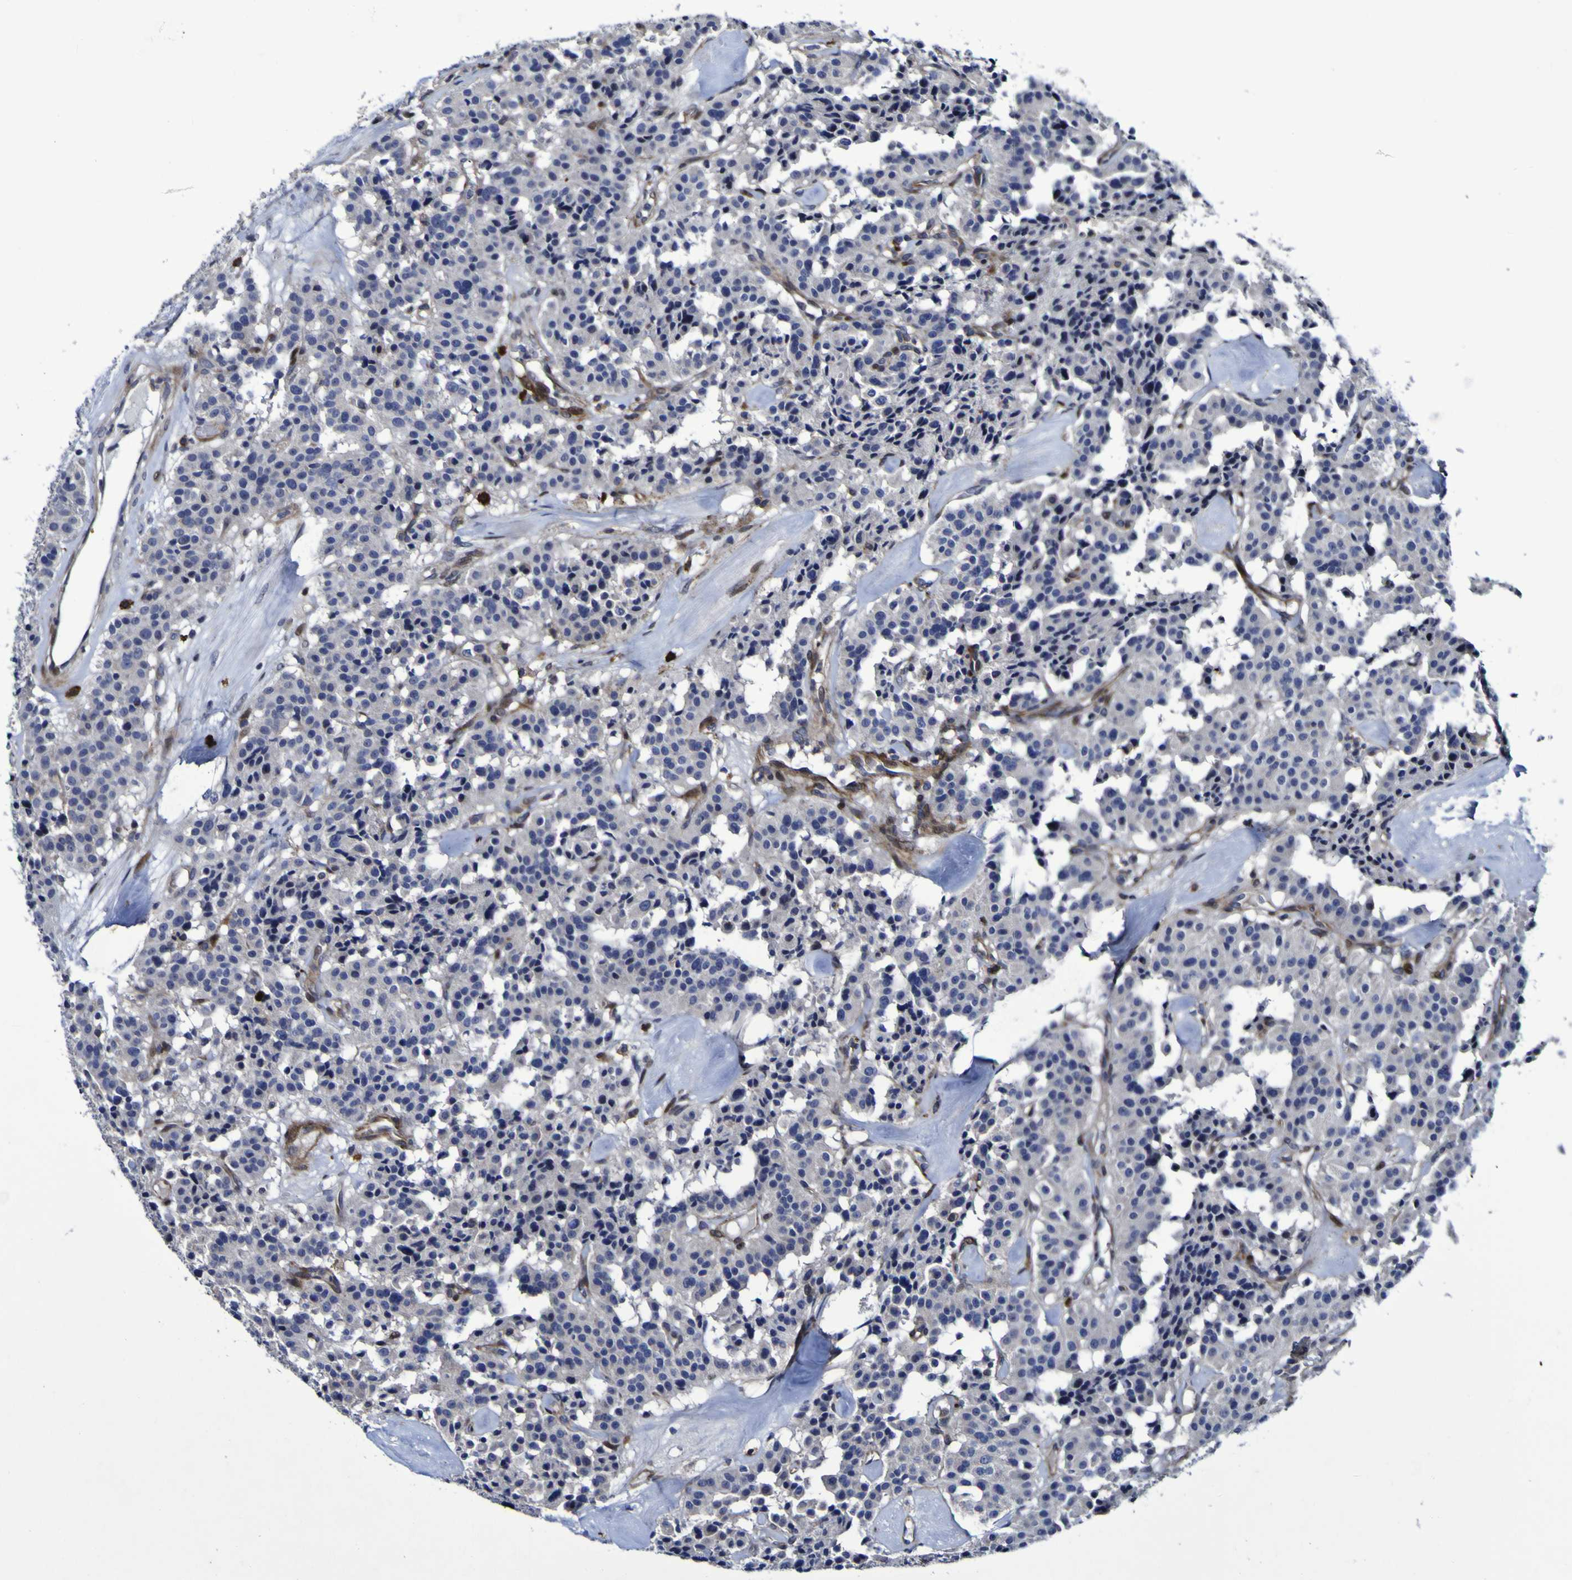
{"staining": {"intensity": "negative", "quantity": "none", "location": "none"}, "tissue": "carcinoid", "cell_type": "Tumor cells", "image_type": "cancer", "snomed": [{"axis": "morphology", "description": "Carcinoid, malignant, NOS"}, {"axis": "topography", "description": "Lung"}], "caption": "Carcinoid stained for a protein using IHC exhibits no expression tumor cells.", "gene": "MGLL", "patient": {"sex": "male", "age": 30}}